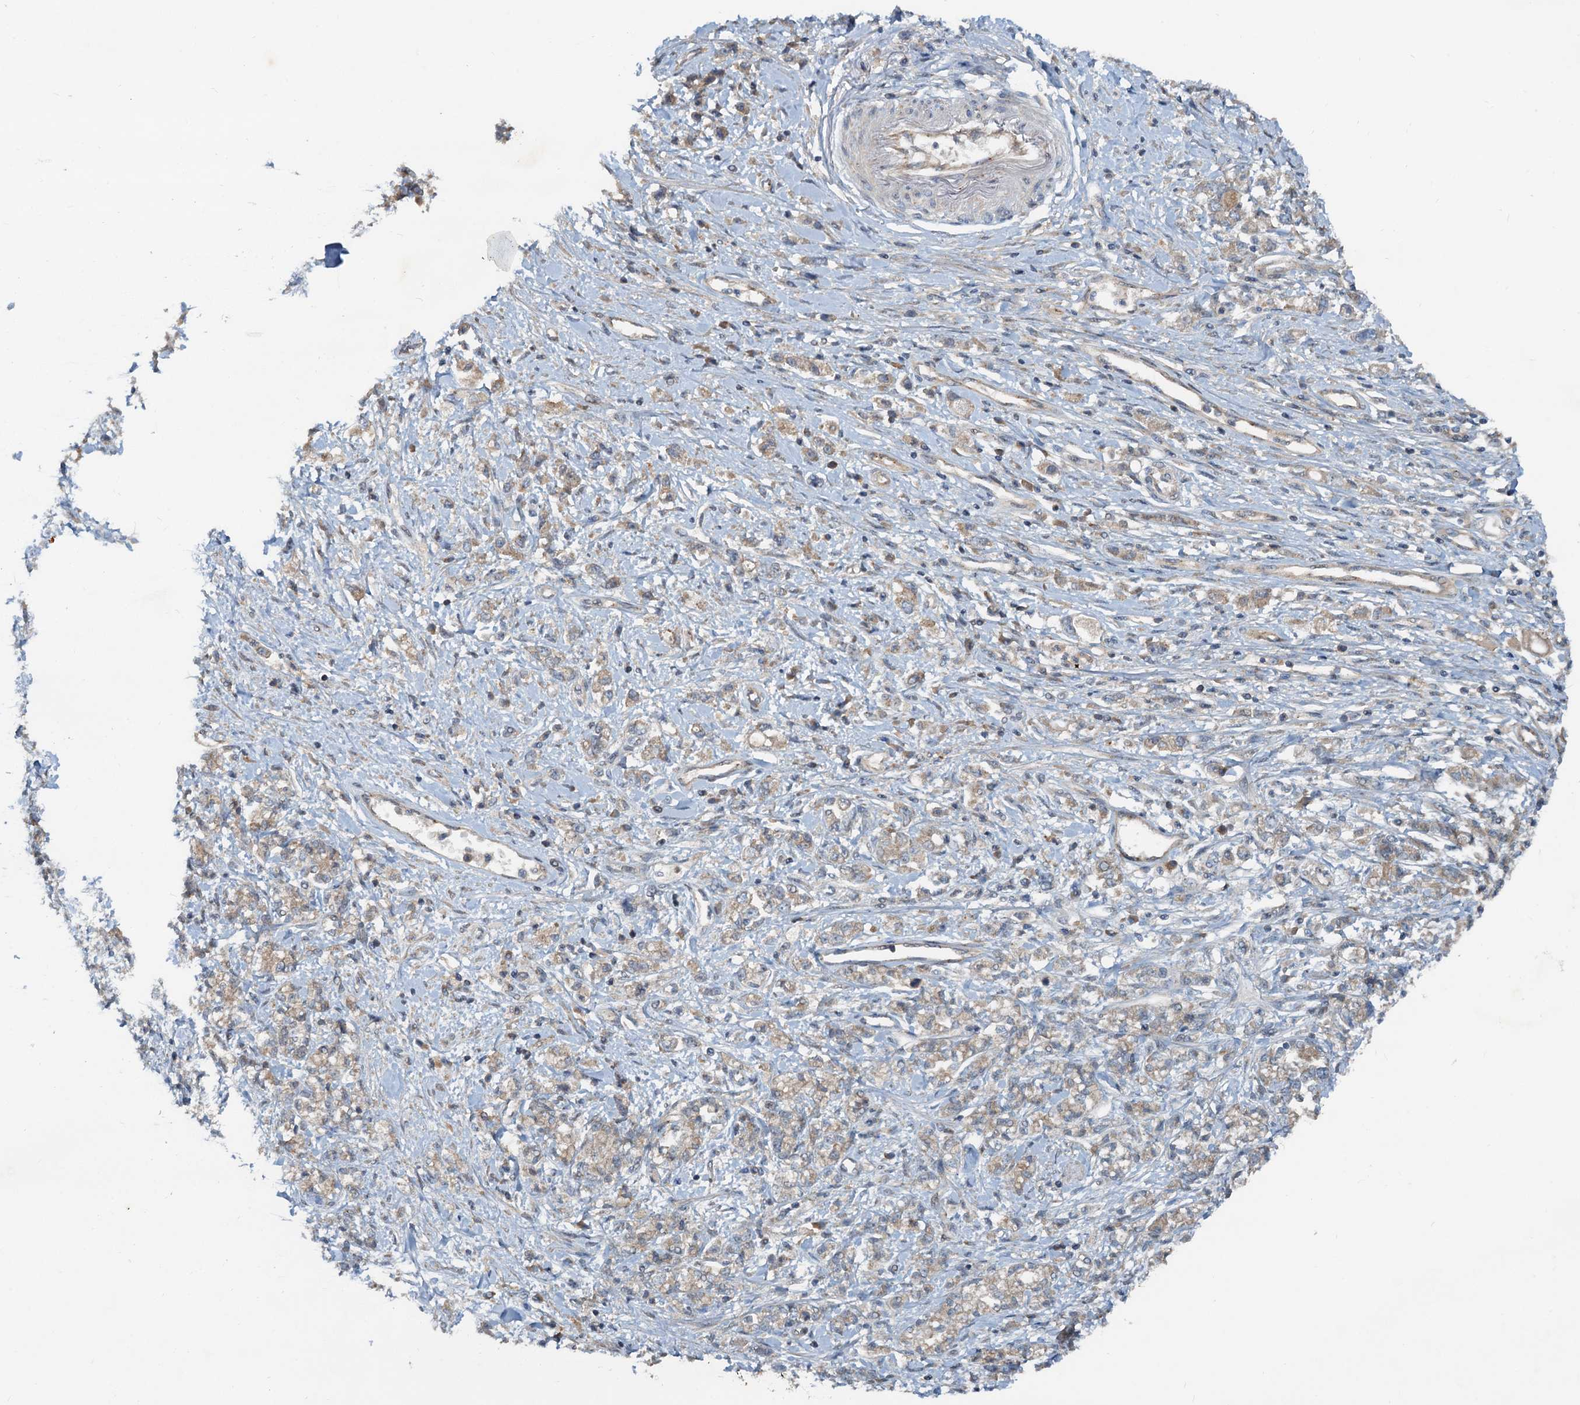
{"staining": {"intensity": "weak", "quantity": "25%-75%", "location": "cytoplasmic/membranous"}, "tissue": "stomach cancer", "cell_type": "Tumor cells", "image_type": "cancer", "snomed": [{"axis": "morphology", "description": "Adenocarcinoma, NOS"}, {"axis": "topography", "description": "Stomach"}], "caption": "This photomicrograph exhibits immunohistochemistry (IHC) staining of human stomach cancer, with low weak cytoplasmic/membranous expression in about 25%-75% of tumor cells.", "gene": "CEP68", "patient": {"sex": "female", "age": 76}}